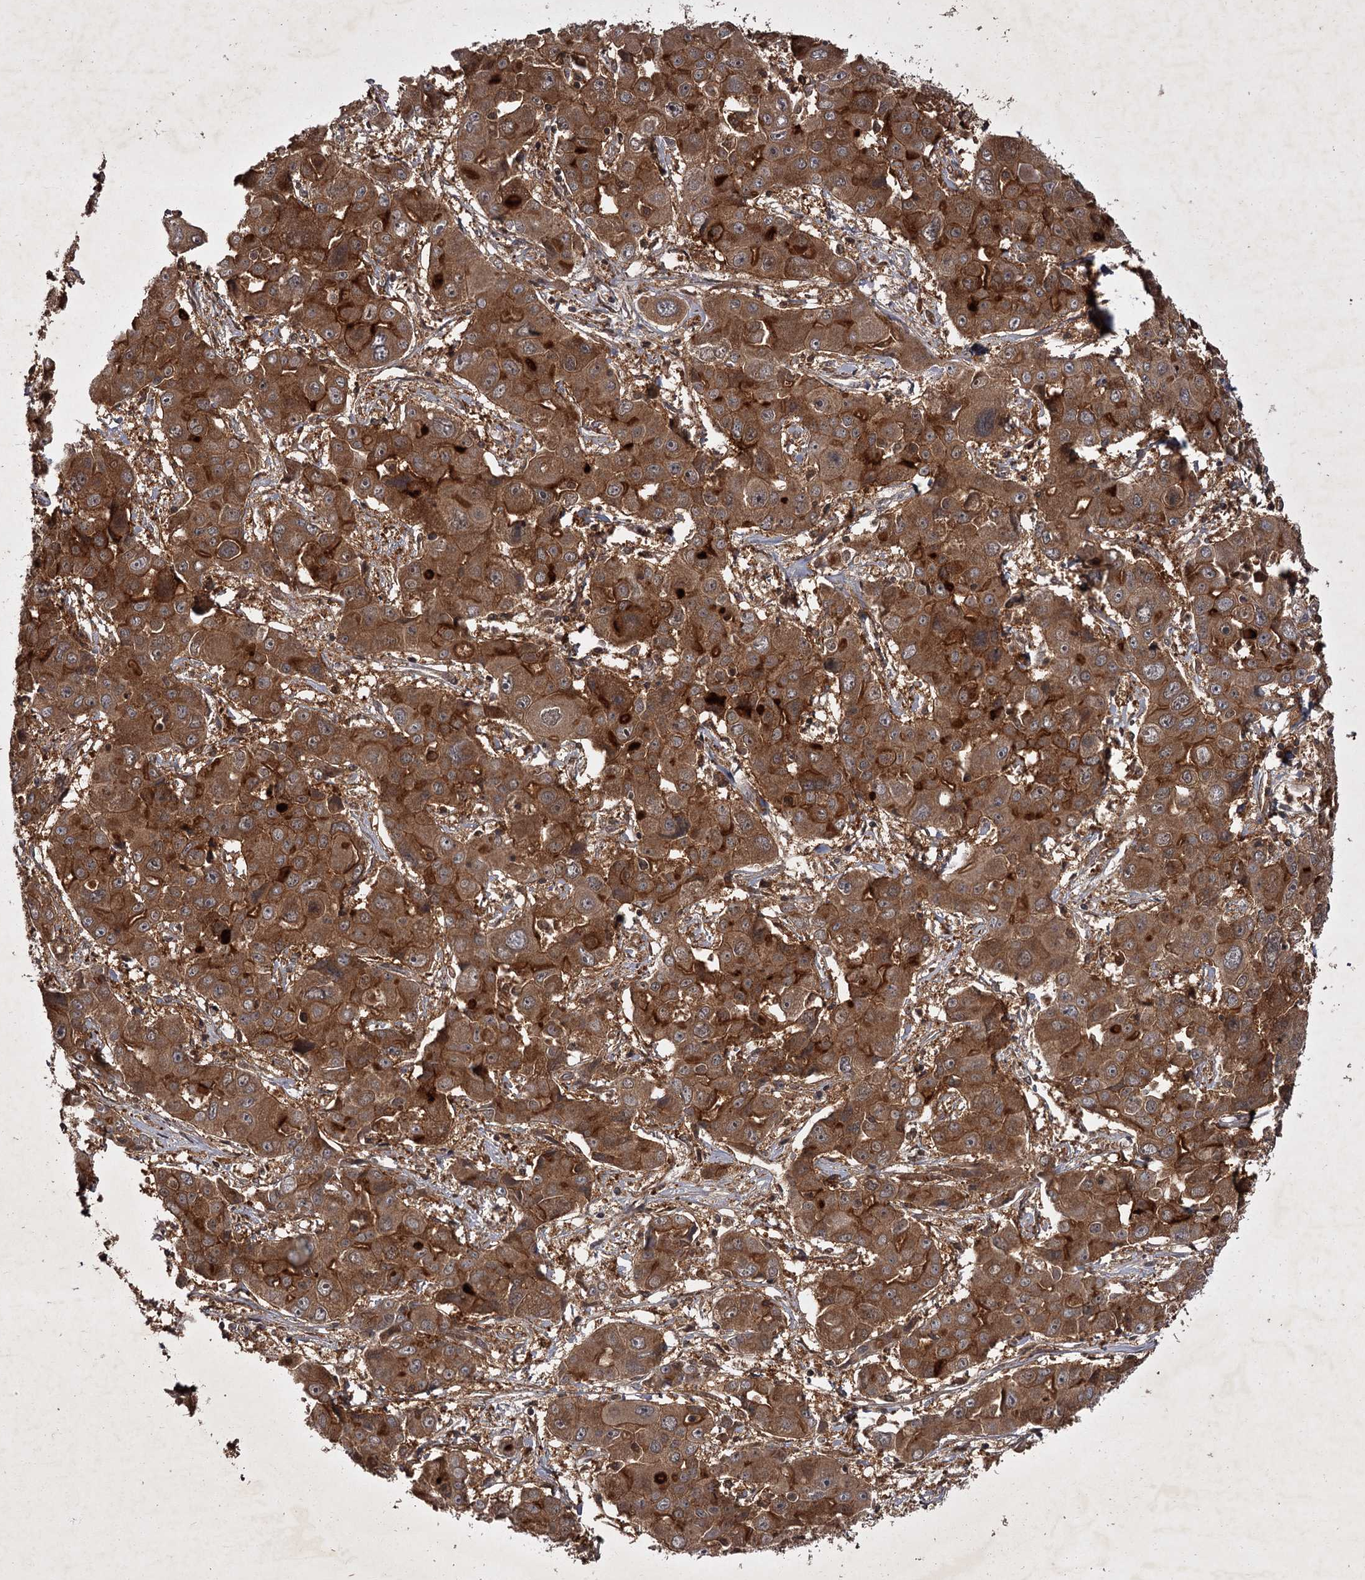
{"staining": {"intensity": "strong", "quantity": ">75%", "location": "cytoplasmic/membranous"}, "tissue": "liver cancer", "cell_type": "Tumor cells", "image_type": "cancer", "snomed": [{"axis": "morphology", "description": "Cholangiocarcinoma"}, {"axis": "topography", "description": "Liver"}], "caption": "The micrograph displays staining of cholangiocarcinoma (liver), revealing strong cytoplasmic/membranous protein positivity (brown color) within tumor cells.", "gene": "TBC1D23", "patient": {"sex": "male", "age": 67}}